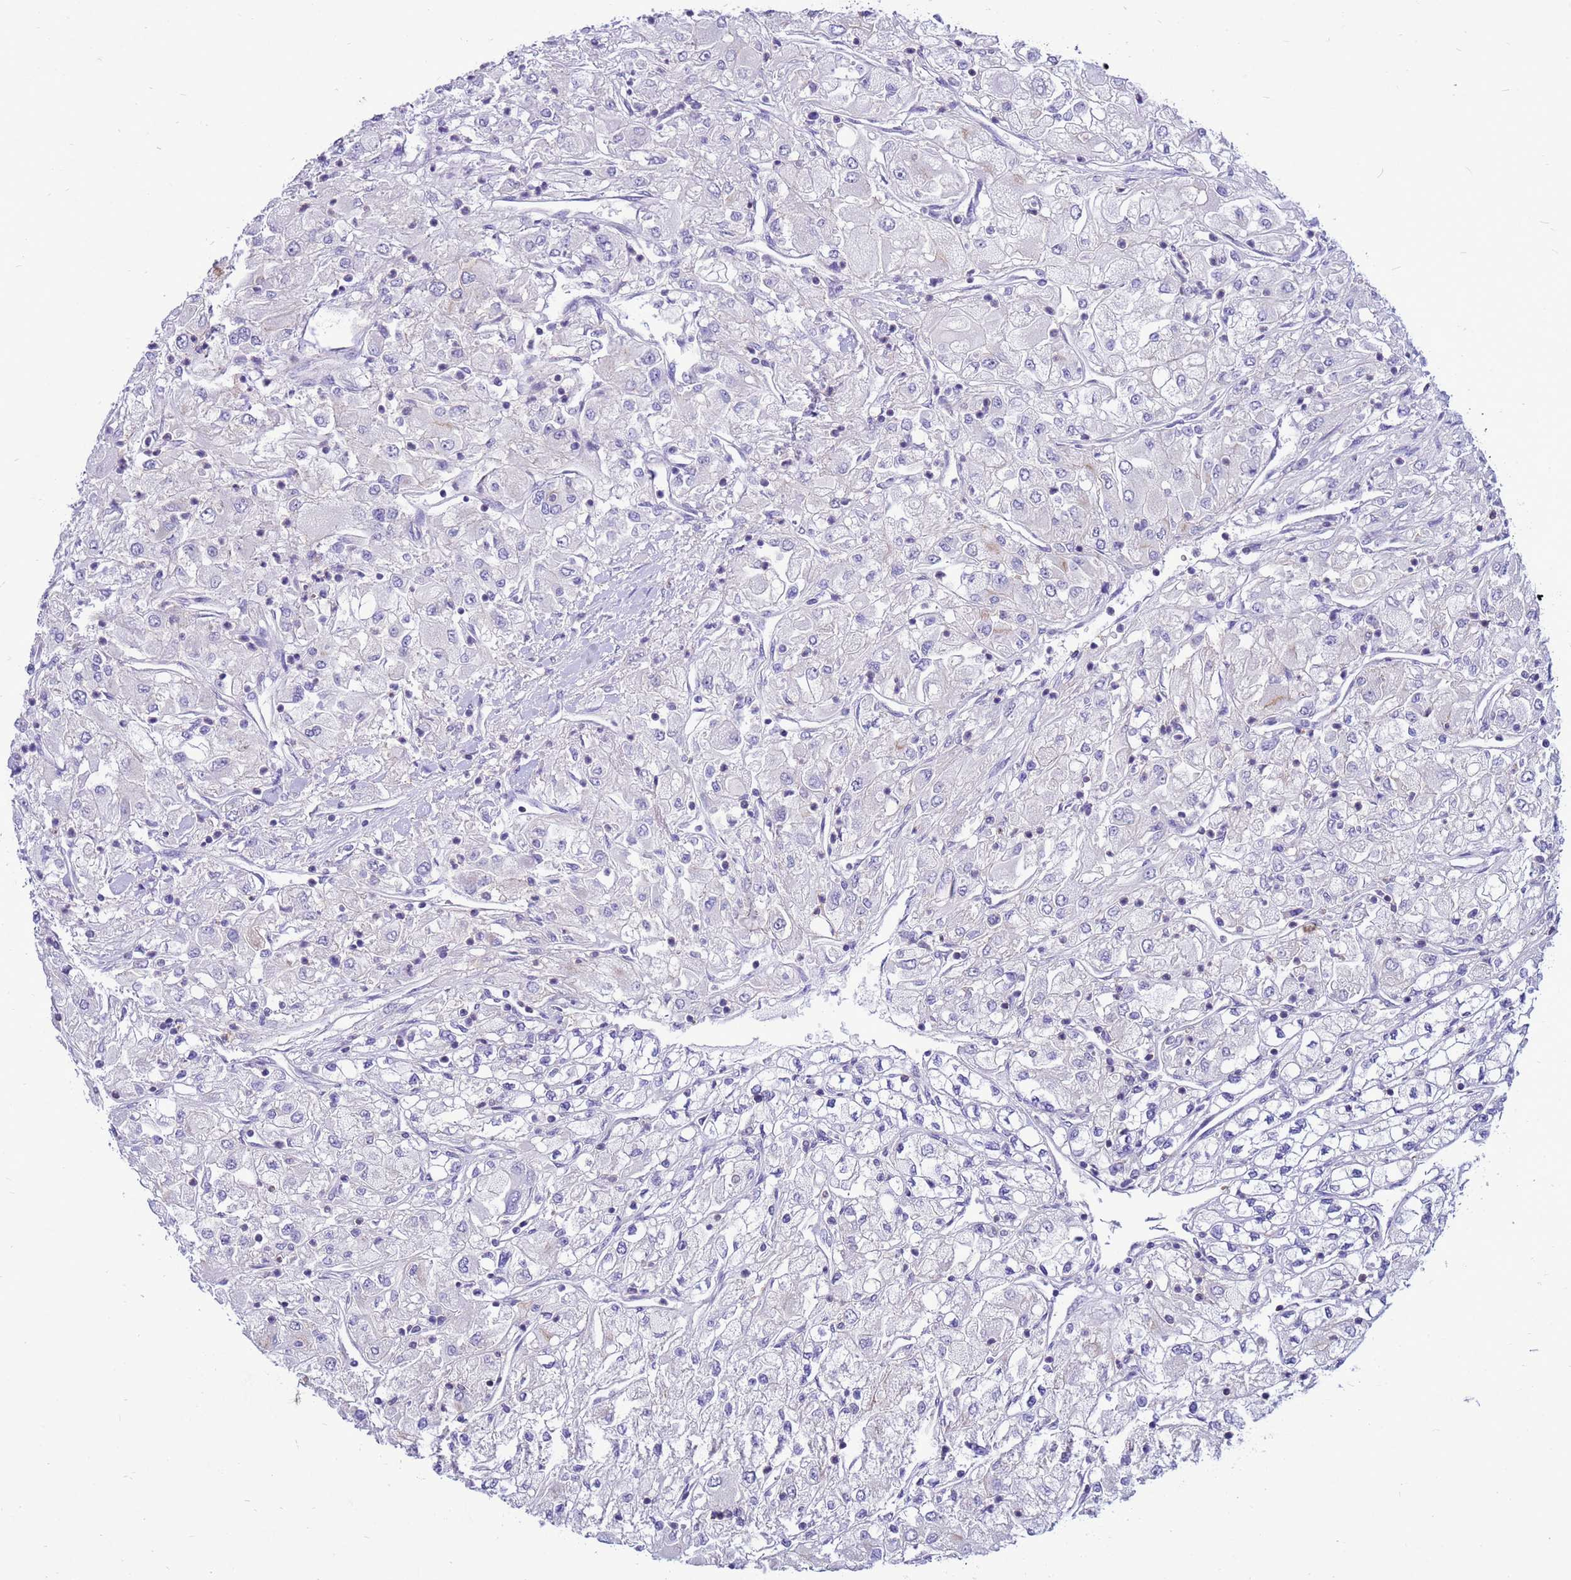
{"staining": {"intensity": "negative", "quantity": "none", "location": "none"}, "tissue": "renal cancer", "cell_type": "Tumor cells", "image_type": "cancer", "snomed": [{"axis": "morphology", "description": "Adenocarcinoma, NOS"}, {"axis": "topography", "description": "Kidney"}], "caption": "The image exhibits no significant positivity in tumor cells of renal cancer (adenocarcinoma). Nuclei are stained in blue.", "gene": "PDE10A", "patient": {"sex": "male", "age": 80}}